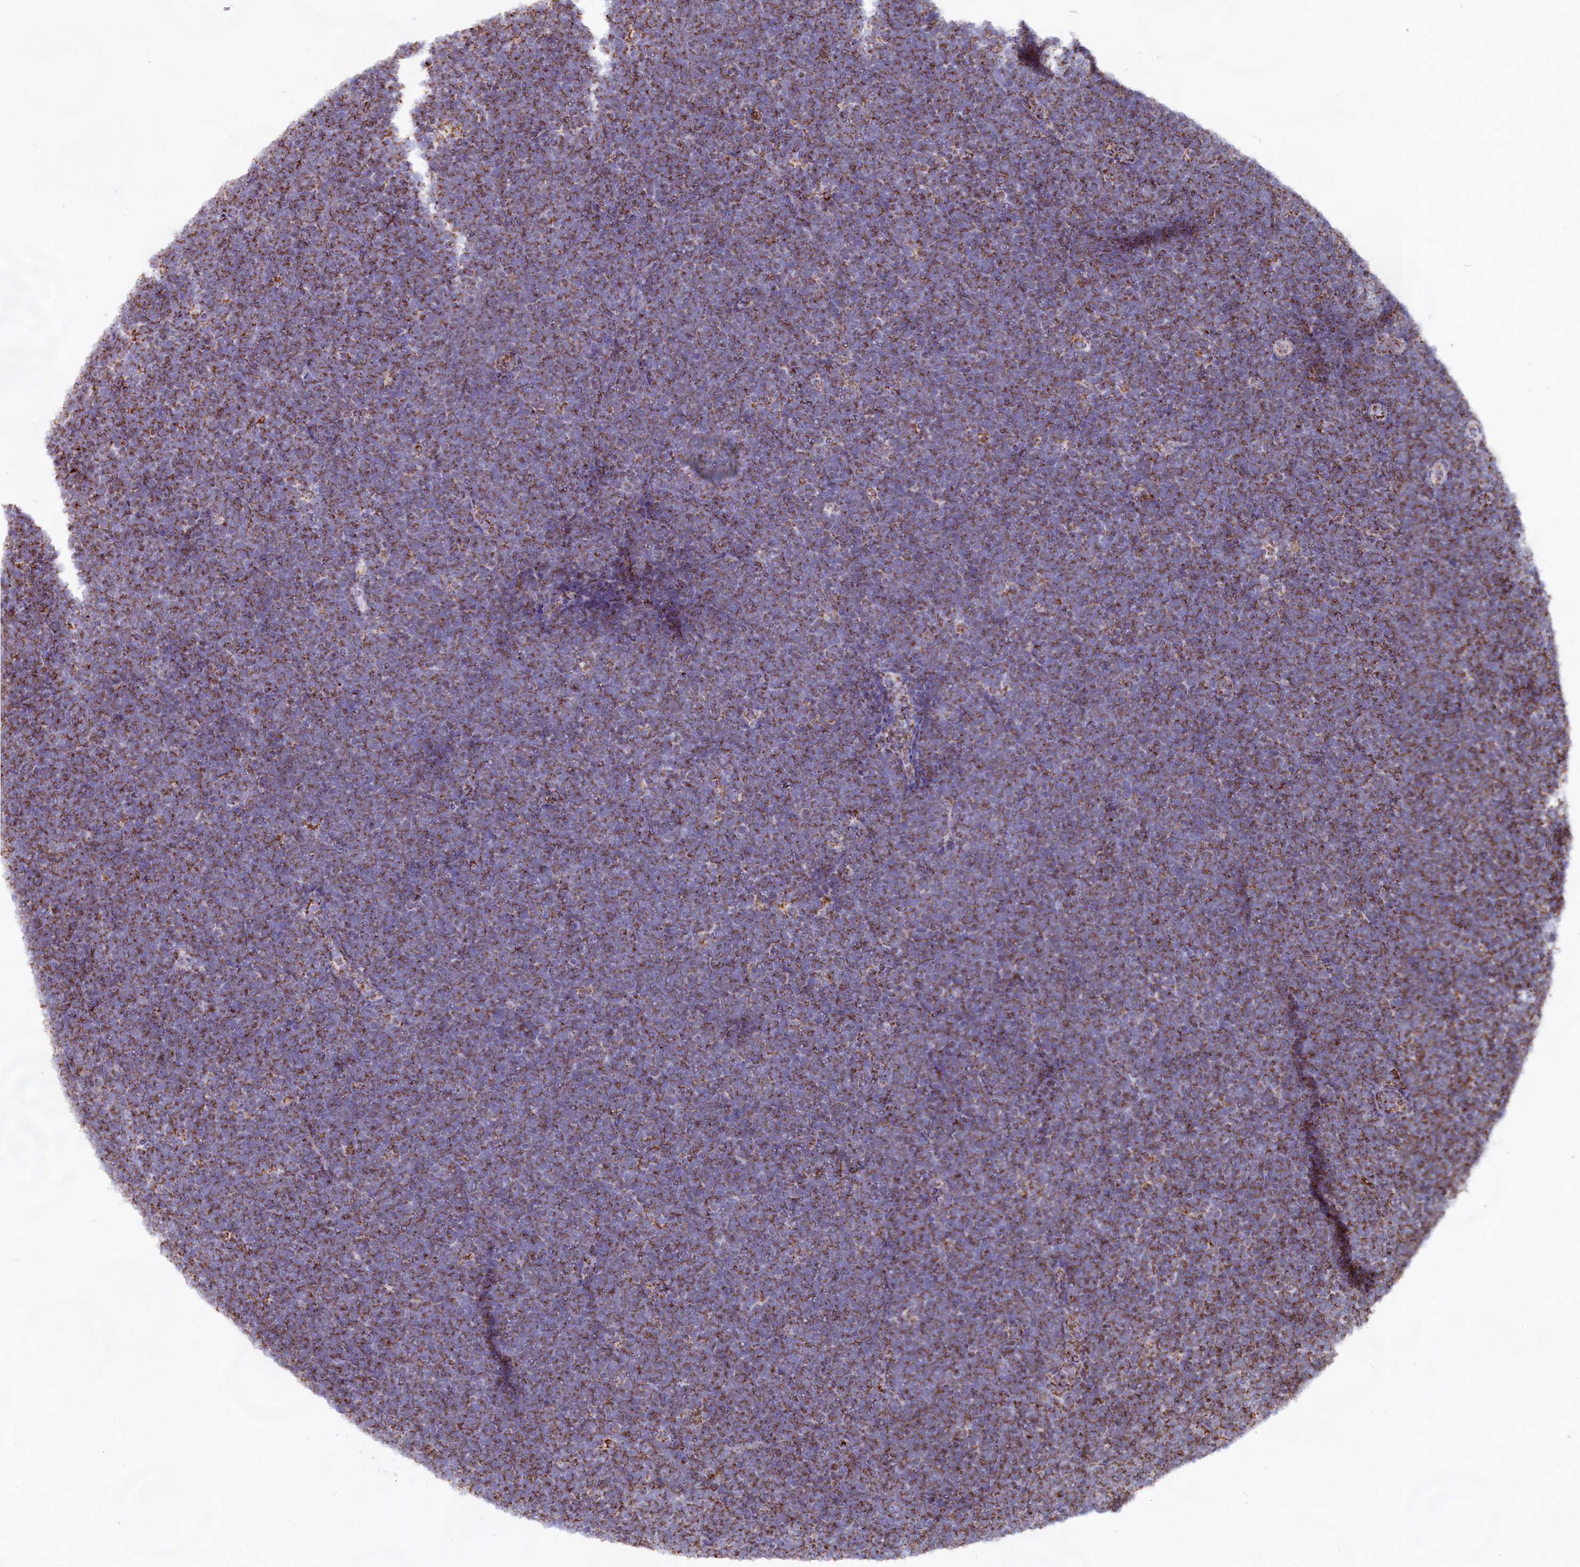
{"staining": {"intensity": "moderate", "quantity": ">75%", "location": "cytoplasmic/membranous"}, "tissue": "lymphoma", "cell_type": "Tumor cells", "image_type": "cancer", "snomed": [{"axis": "morphology", "description": "Malignant lymphoma, non-Hodgkin's type, High grade"}, {"axis": "topography", "description": "Lymph node"}], "caption": "High-grade malignant lymphoma, non-Hodgkin's type tissue demonstrates moderate cytoplasmic/membranous staining in about >75% of tumor cells, visualized by immunohistochemistry.", "gene": "C1D", "patient": {"sex": "male", "age": 13}}